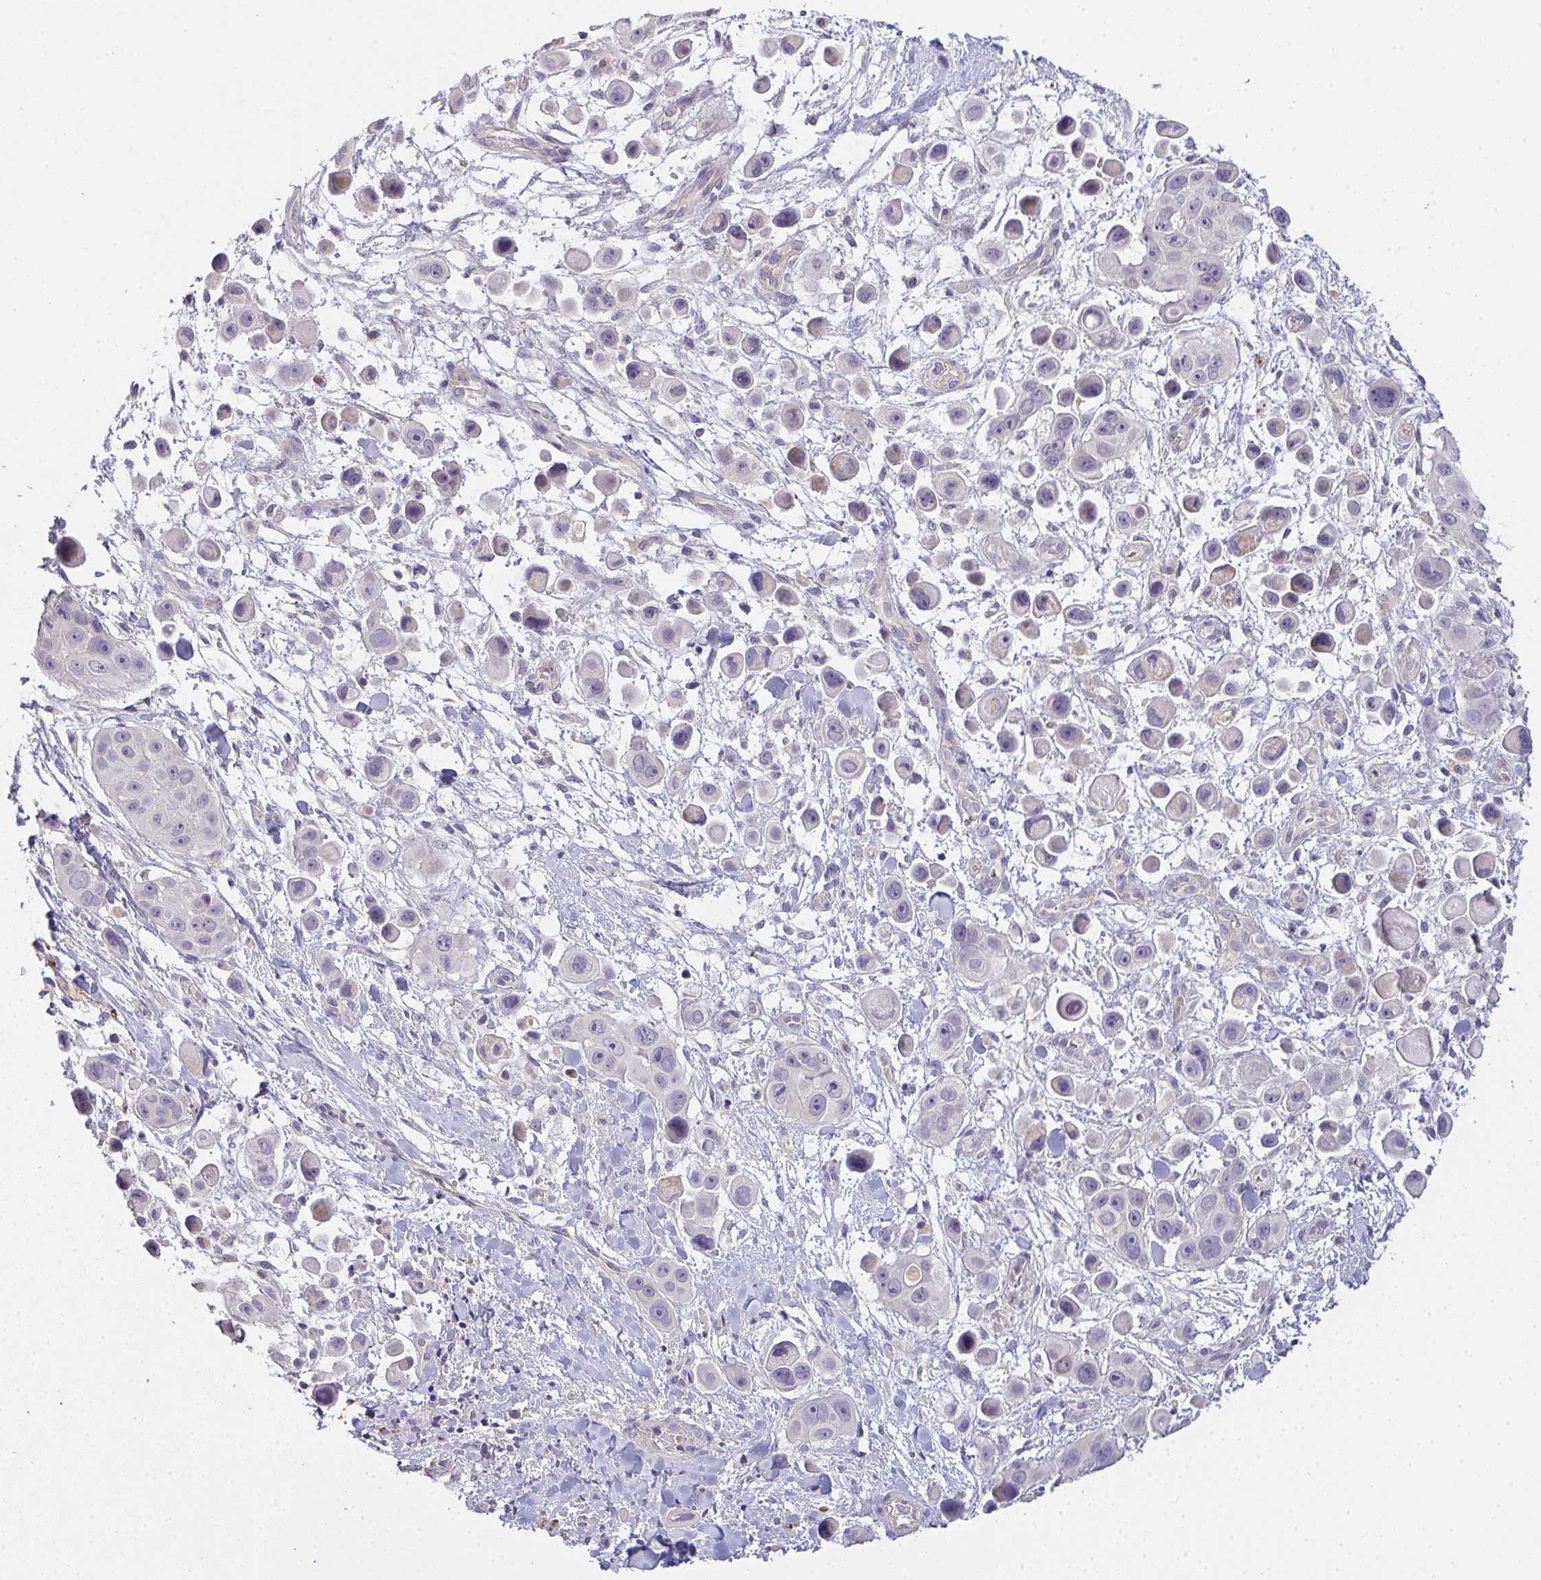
{"staining": {"intensity": "moderate", "quantity": "<25%", "location": "cytoplasmic/membranous"}, "tissue": "skin cancer", "cell_type": "Tumor cells", "image_type": "cancer", "snomed": [{"axis": "morphology", "description": "Squamous cell carcinoma, NOS"}, {"axis": "topography", "description": "Skin"}], "caption": "IHC (DAB) staining of human skin squamous cell carcinoma exhibits moderate cytoplasmic/membranous protein expression in about <25% of tumor cells.", "gene": "TMEM219", "patient": {"sex": "male", "age": 67}}